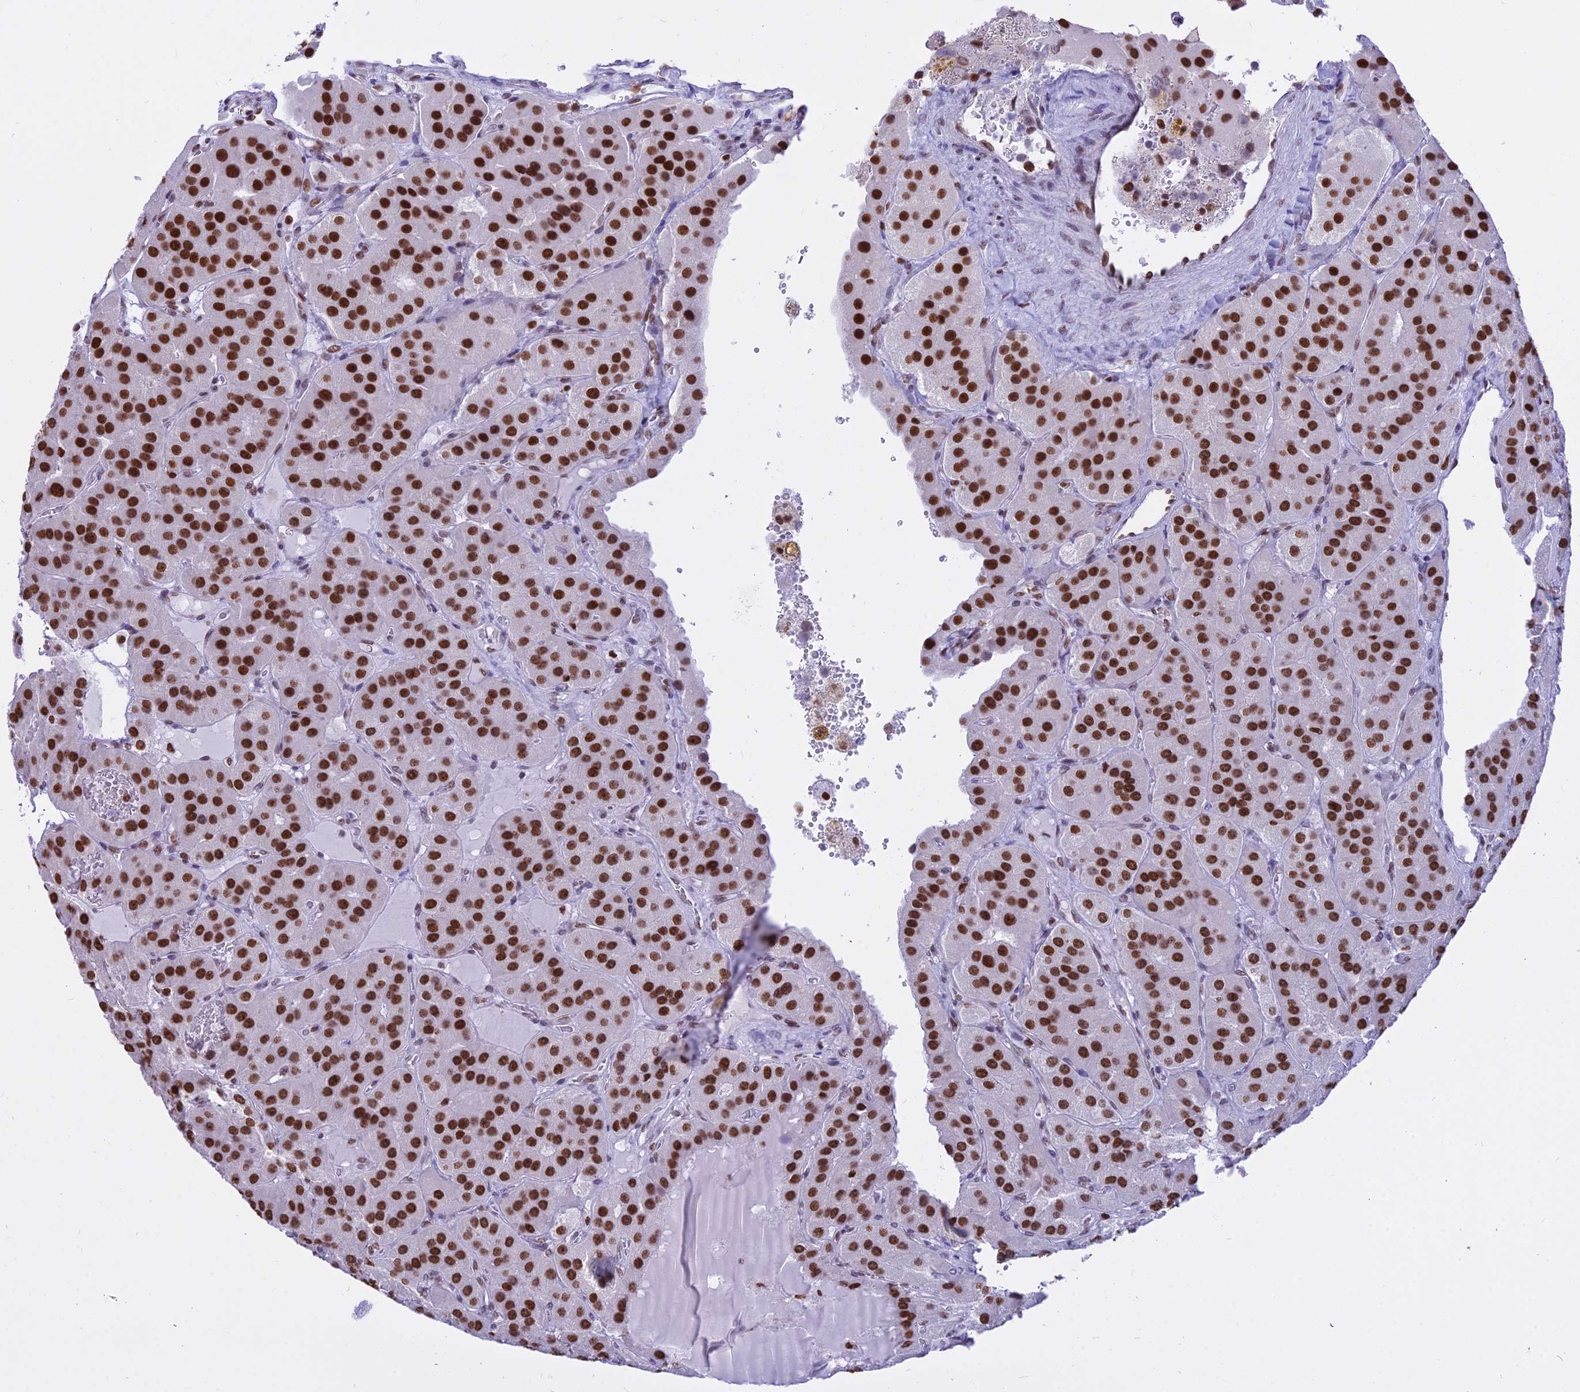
{"staining": {"intensity": "strong", "quantity": ">75%", "location": "nuclear"}, "tissue": "parathyroid gland", "cell_type": "Glandular cells", "image_type": "normal", "snomed": [{"axis": "morphology", "description": "Normal tissue, NOS"}, {"axis": "morphology", "description": "Adenoma, NOS"}, {"axis": "topography", "description": "Parathyroid gland"}], "caption": "Immunohistochemistry (DAB) staining of normal human parathyroid gland exhibits strong nuclear protein expression in about >75% of glandular cells.", "gene": "PARP1", "patient": {"sex": "female", "age": 86}}